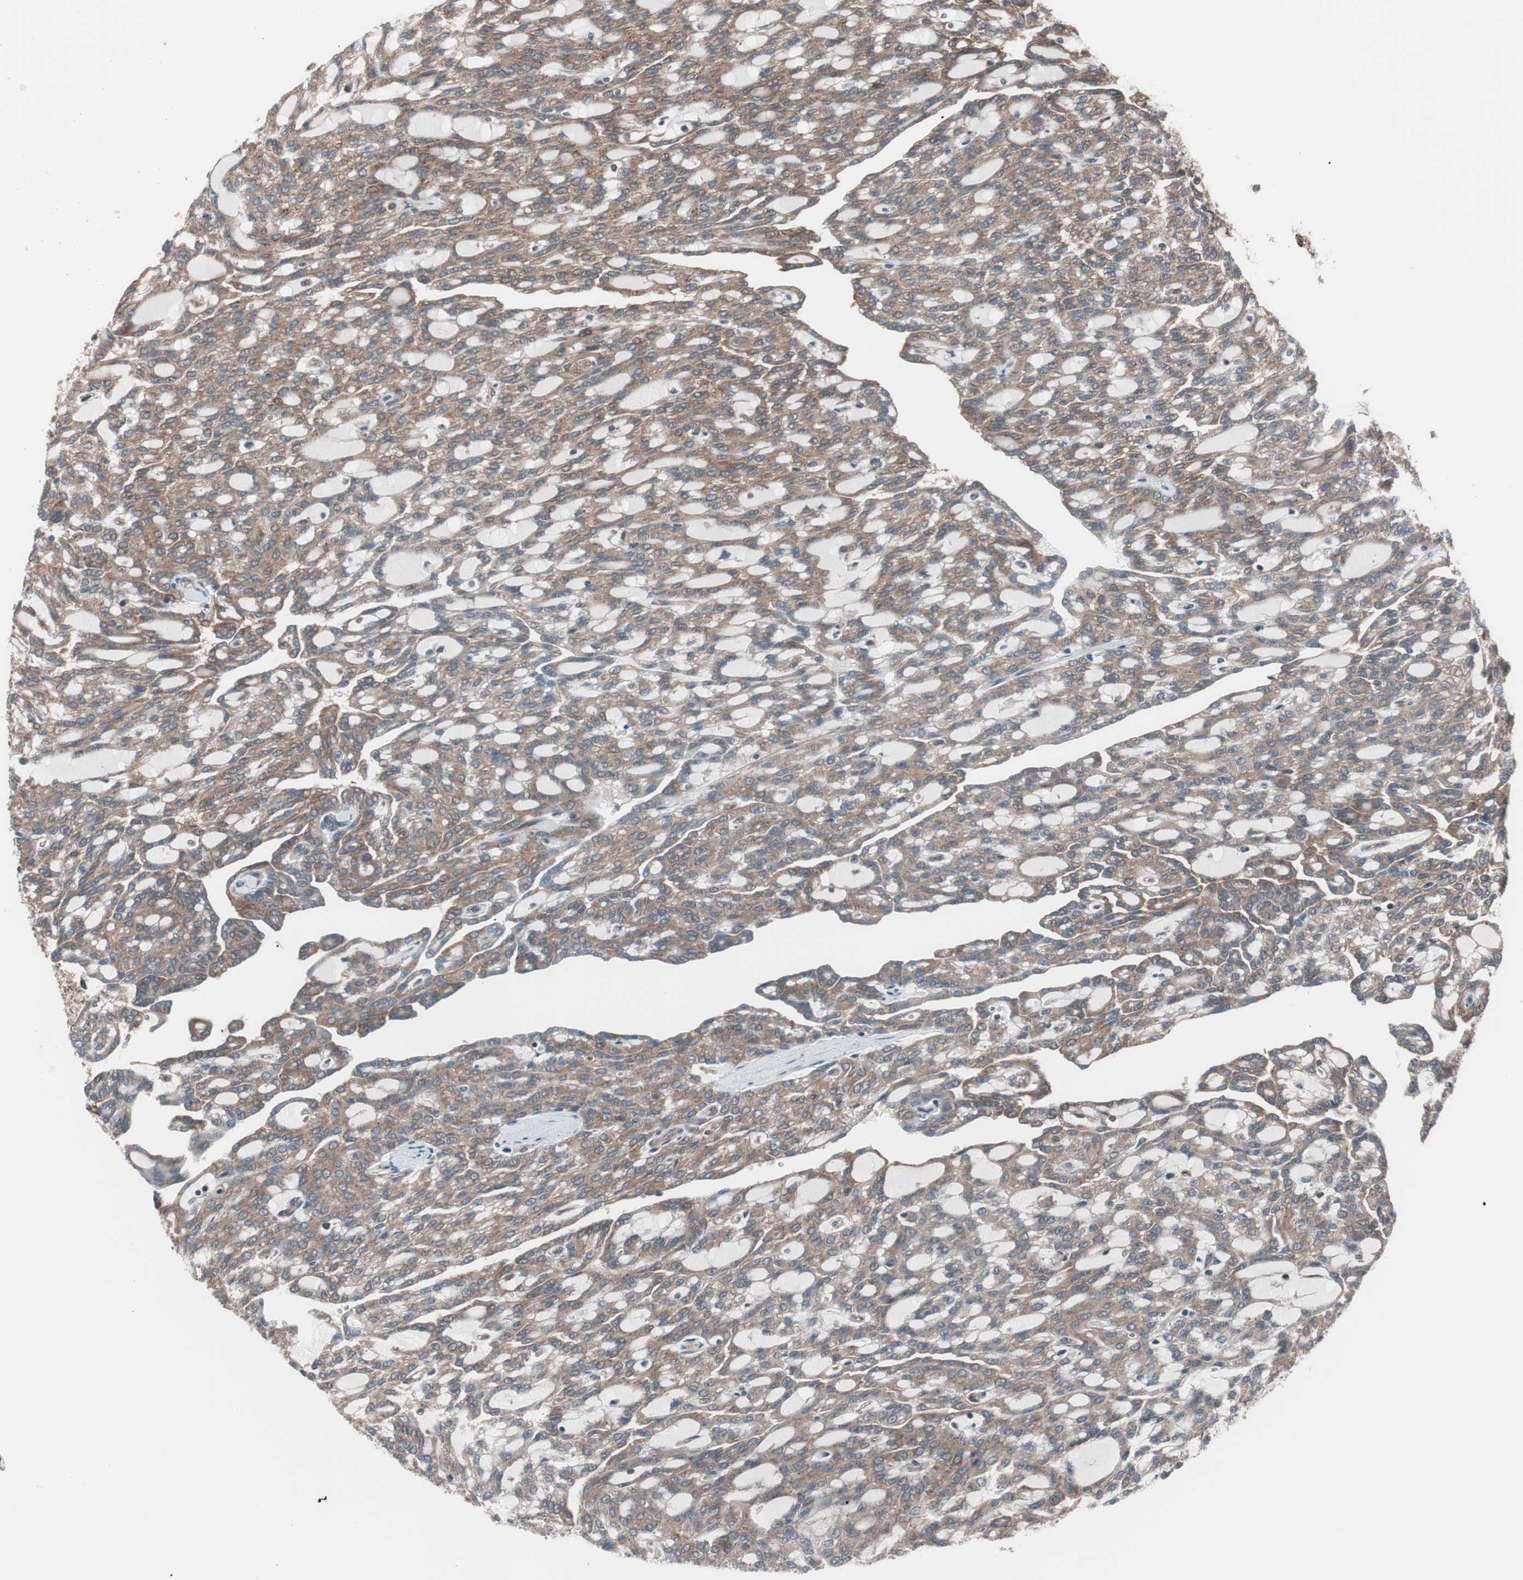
{"staining": {"intensity": "moderate", "quantity": ">75%", "location": "cytoplasmic/membranous"}, "tissue": "renal cancer", "cell_type": "Tumor cells", "image_type": "cancer", "snomed": [{"axis": "morphology", "description": "Adenocarcinoma, NOS"}, {"axis": "topography", "description": "Kidney"}], "caption": "This photomicrograph exhibits renal cancer (adenocarcinoma) stained with immunohistochemistry (IHC) to label a protein in brown. The cytoplasmic/membranous of tumor cells show moderate positivity for the protein. Nuclei are counter-stained blue.", "gene": "SEC31A", "patient": {"sex": "male", "age": 63}}